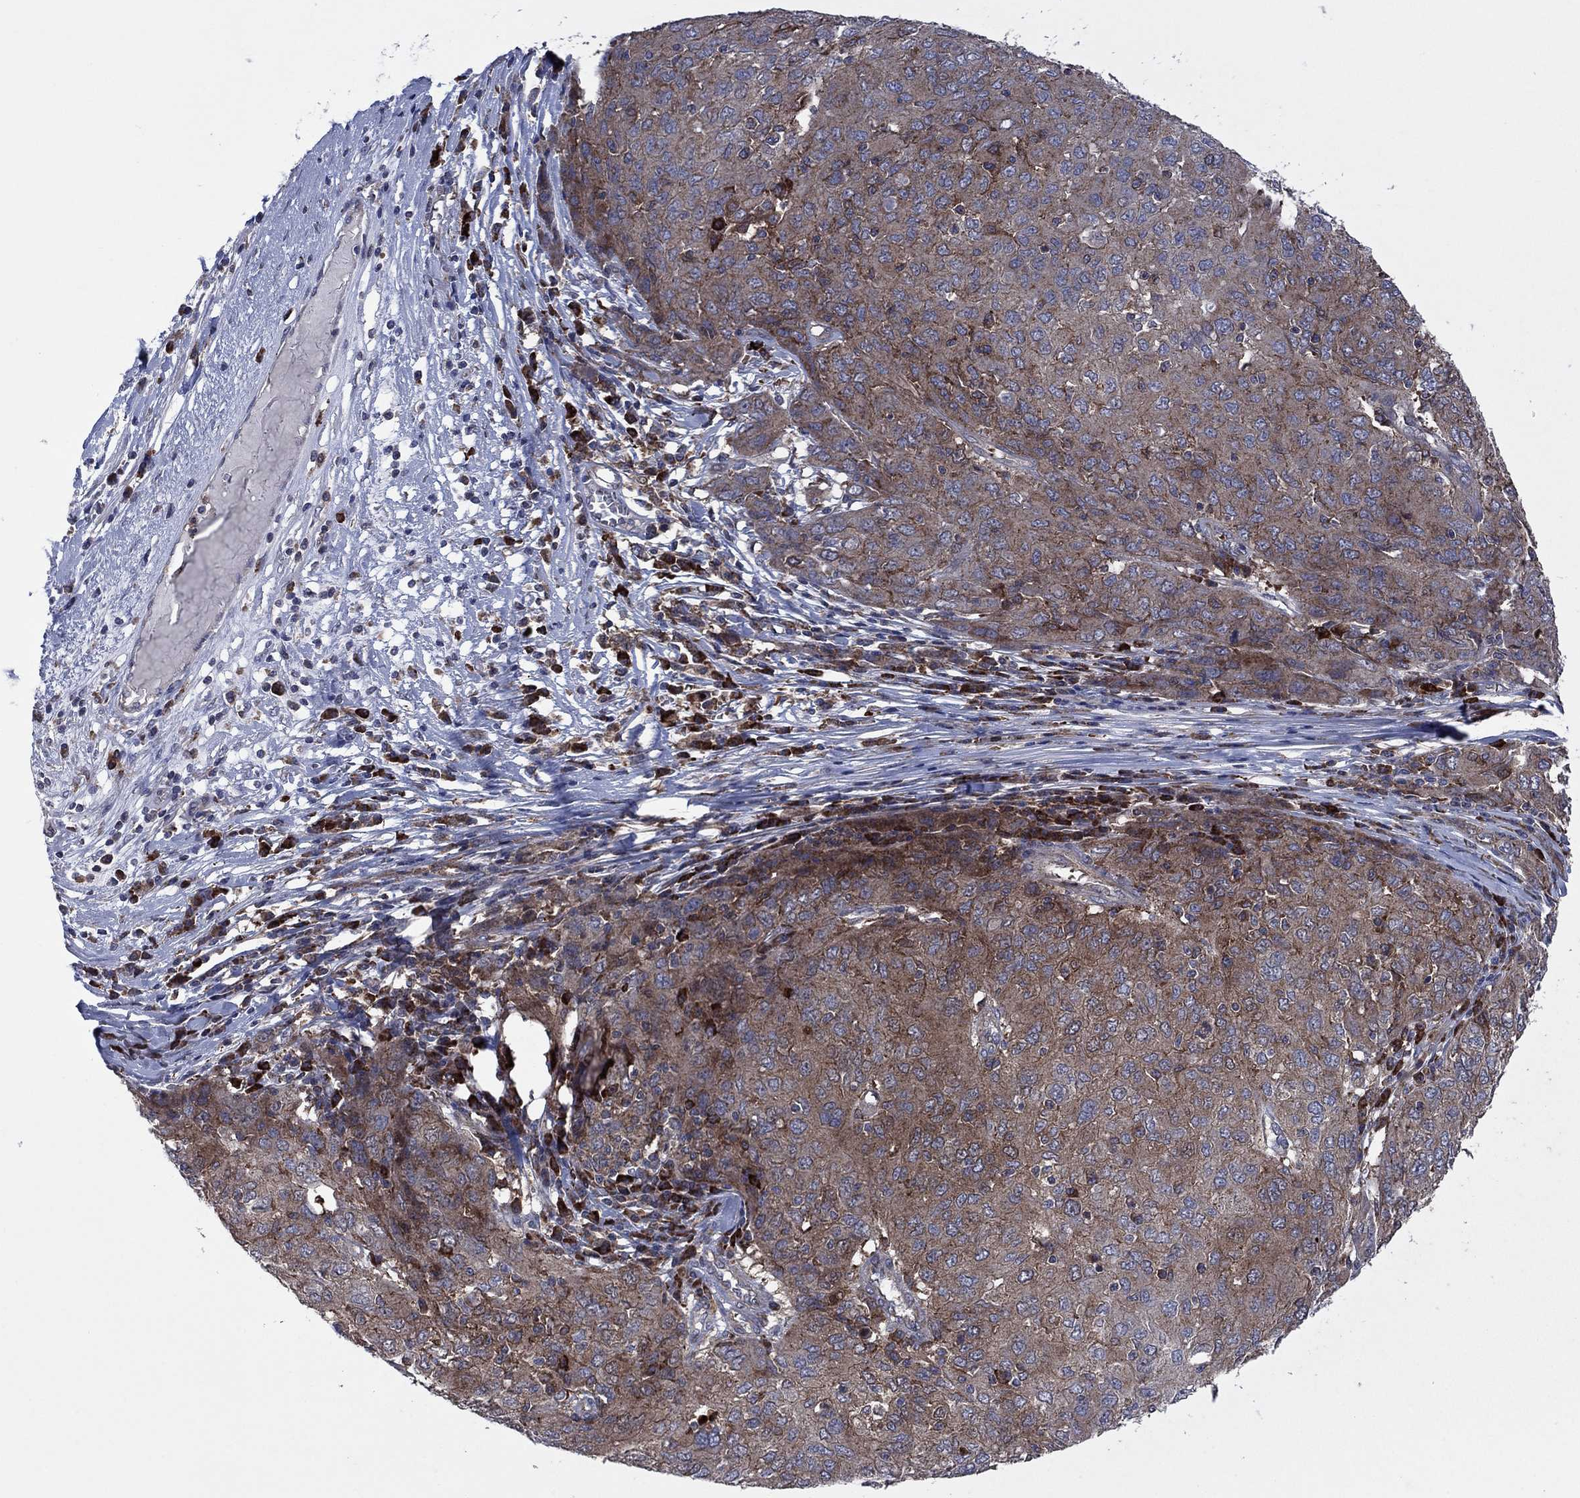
{"staining": {"intensity": "moderate", "quantity": "25%-75%", "location": "cytoplasmic/membranous"}, "tissue": "ovarian cancer", "cell_type": "Tumor cells", "image_type": "cancer", "snomed": [{"axis": "morphology", "description": "Carcinoma, endometroid"}, {"axis": "topography", "description": "Ovary"}], "caption": "Protein analysis of endometroid carcinoma (ovarian) tissue exhibits moderate cytoplasmic/membranous expression in about 25%-75% of tumor cells.", "gene": "MEA1", "patient": {"sex": "female", "age": 50}}